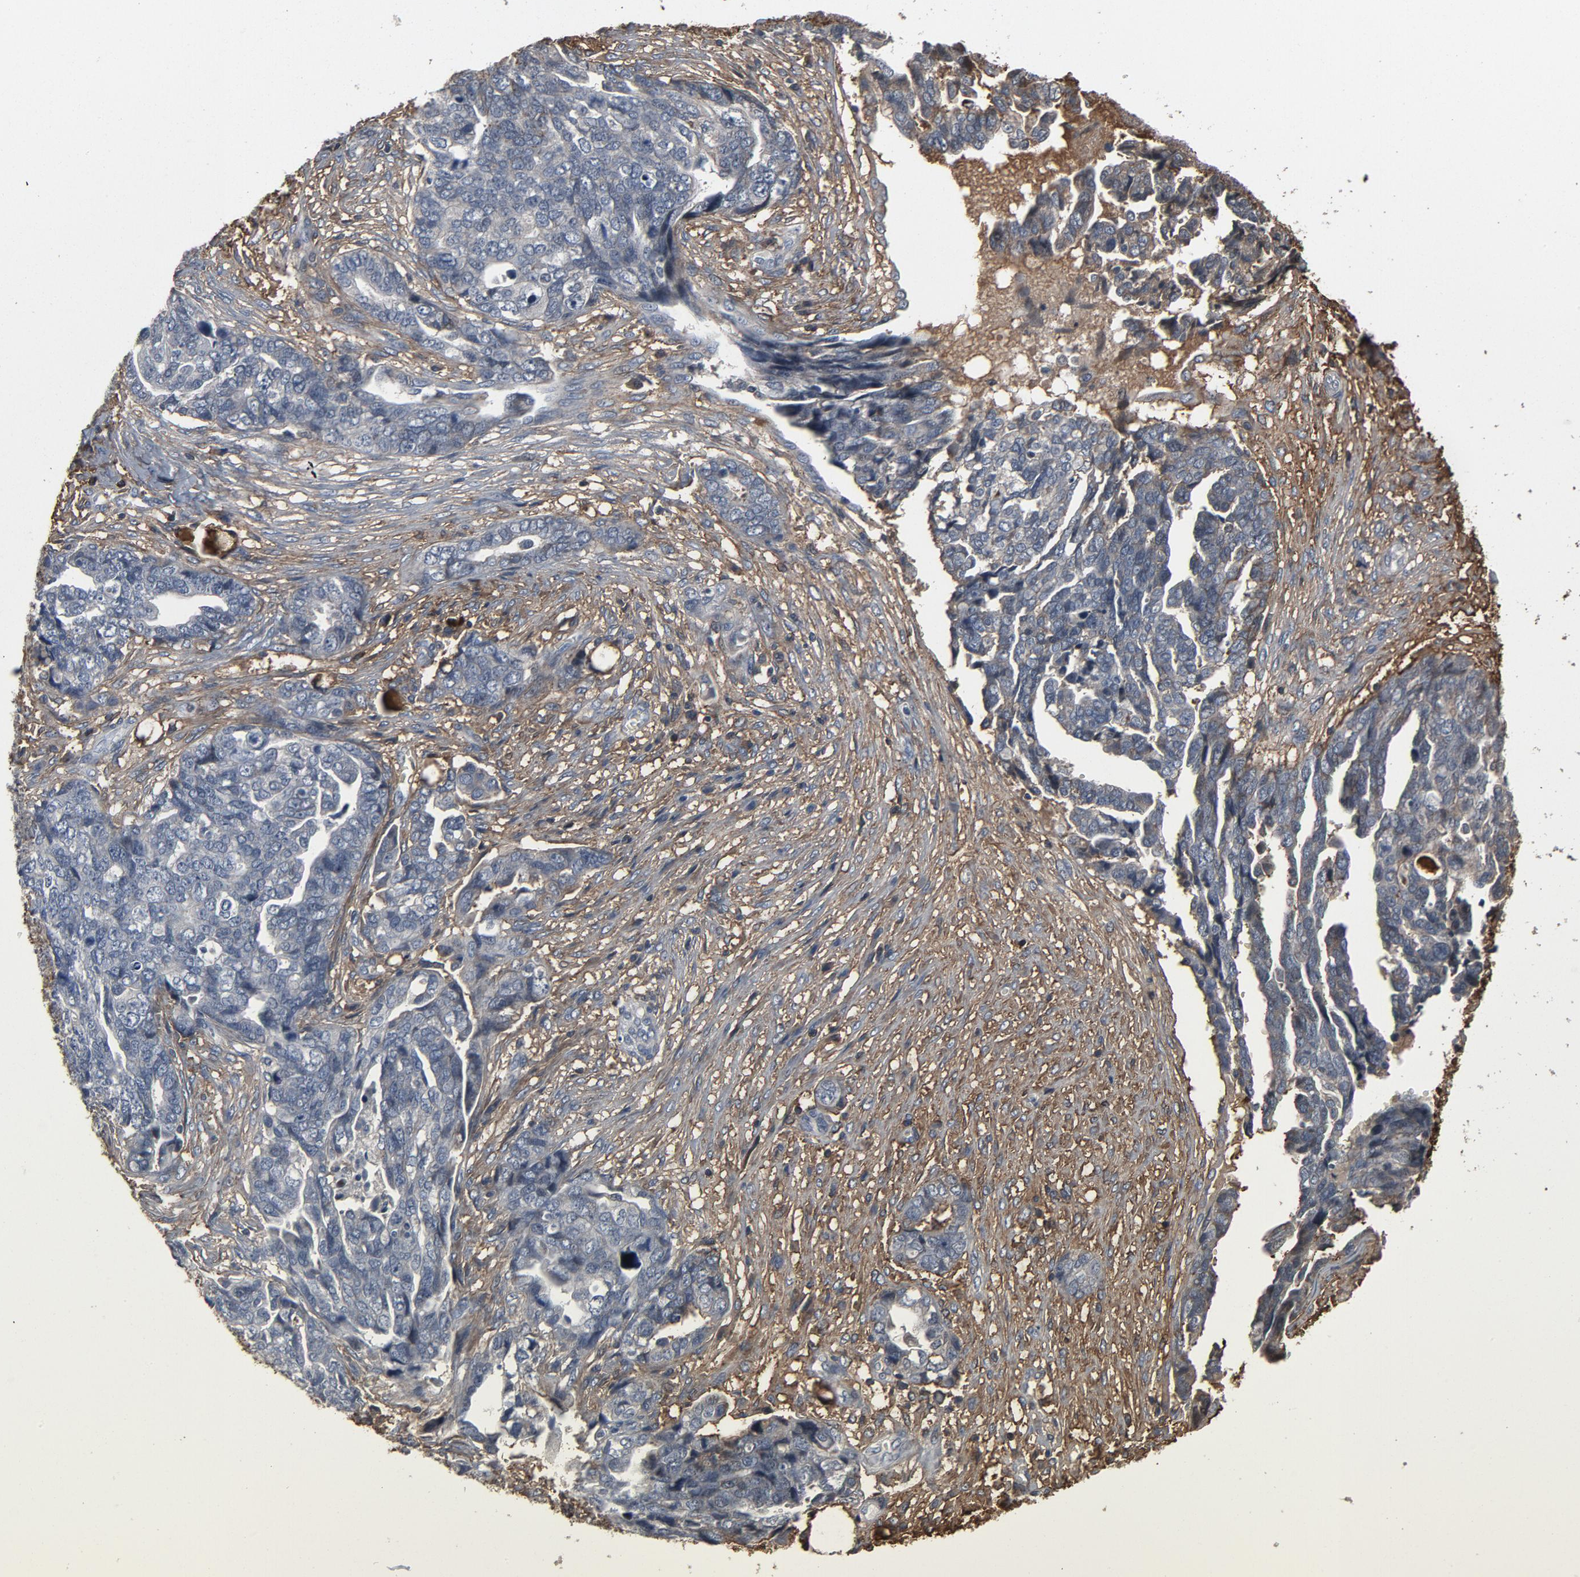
{"staining": {"intensity": "negative", "quantity": "none", "location": "none"}, "tissue": "ovarian cancer", "cell_type": "Tumor cells", "image_type": "cancer", "snomed": [{"axis": "morphology", "description": "Normal tissue, NOS"}, {"axis": "morphology", "description": "Cystadenocarcinoma, serous, NOS"}, {"axis": "topography", "description": "Fallopian tube"}, {"axis": "topography", "description": "Ovary"}], "caption": "Serous cystadenocarcinoma (ovarian) stained for a protein using immunohistochemistry (IHC) demonstrates no expression tumor cells.", "gene": "PDZD4", "patient": {"sex": "female", "age": 56}}